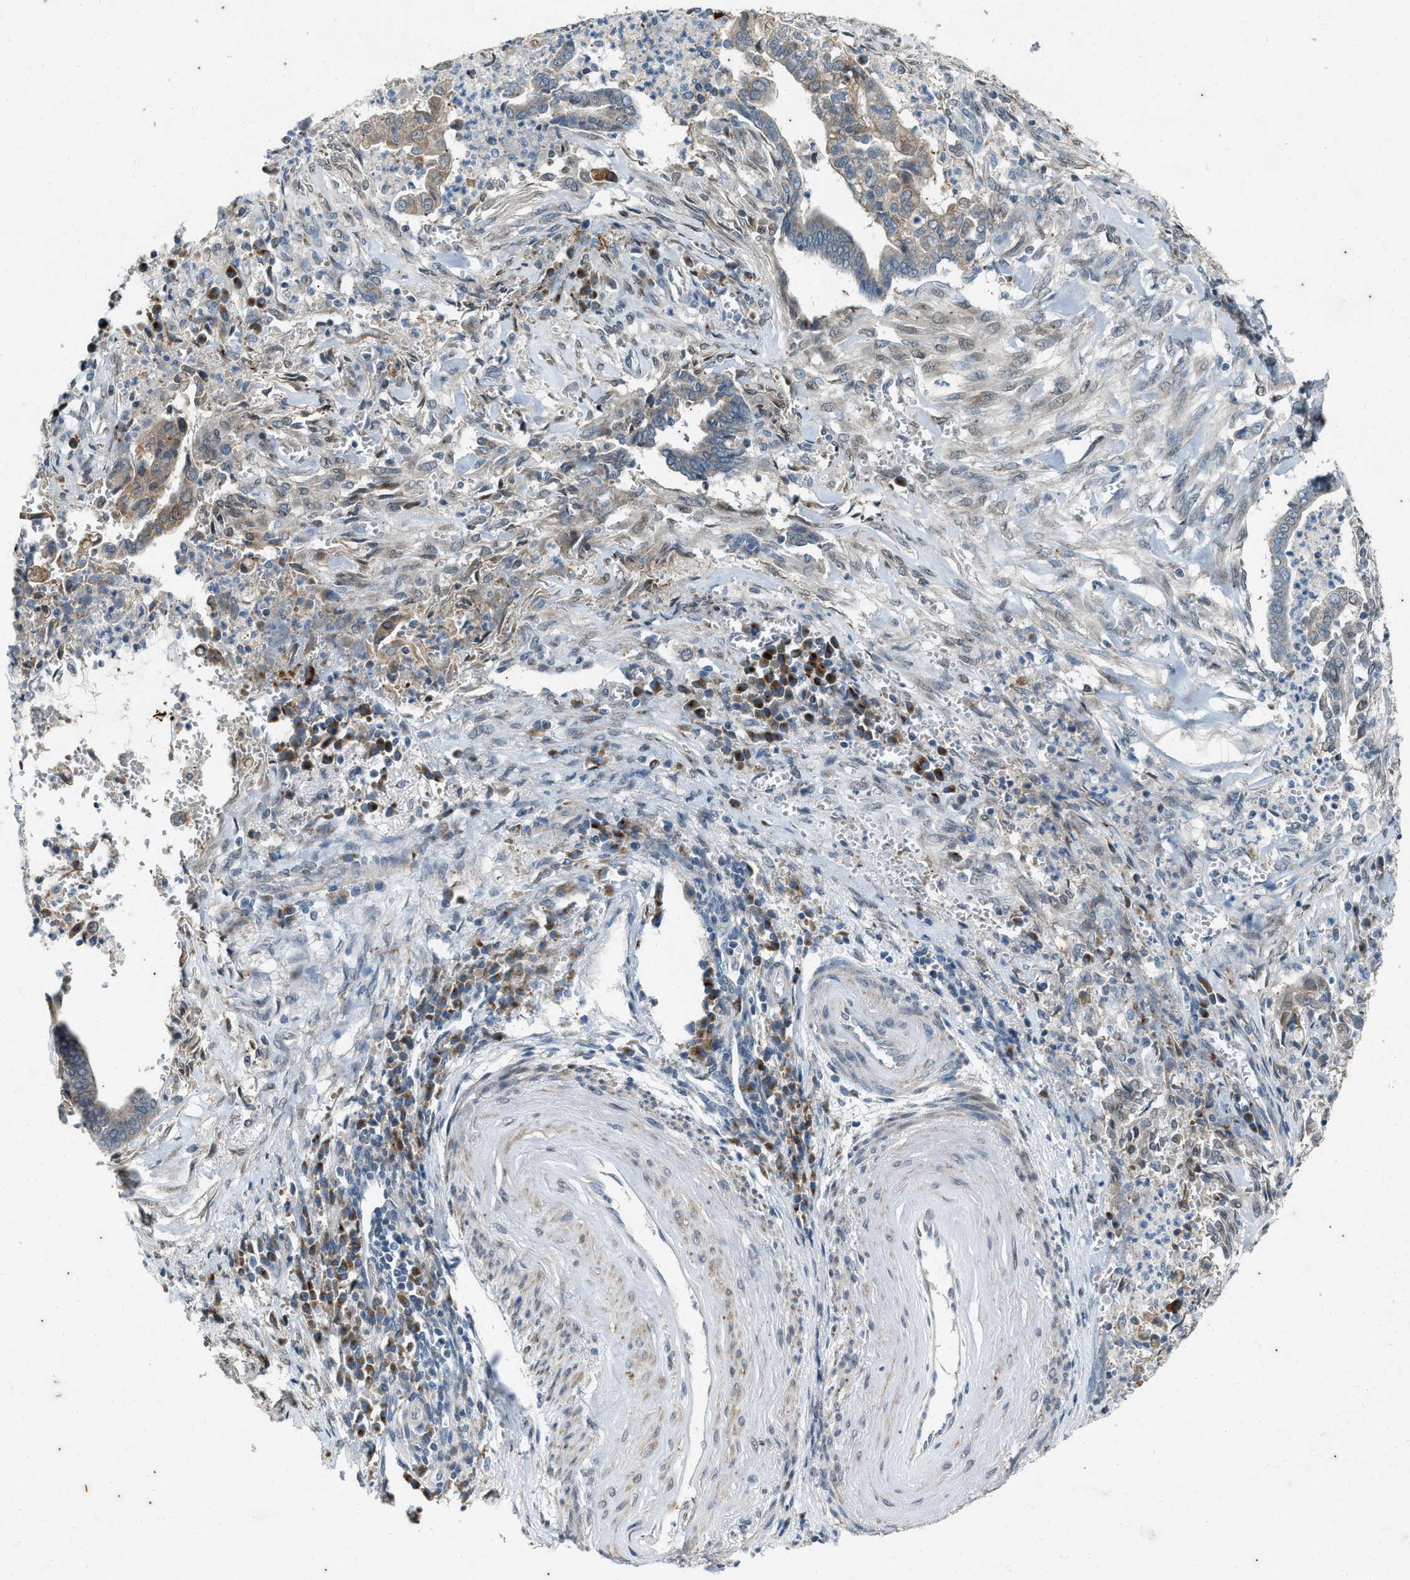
{"staining": {"intensity": "weak", "quantity": "<25%", "location": "cytoplasmic/membranous"}, "tissue": "cervical cancer", "cell_type": "Tumor cells", "image_type": "cancer", "snomed": [{"axis": "morphology", "description": "Adenocarcinoma, NOS"}, {"axis": "topography", "description": "Cervix"}], "caption": "Immunohistochemistry micrograph of neoplastic tissue: adenocarcinoma (cervical) stained with DAB (3,3'-diaminobenzidine) demonstrates no significant protein expression in tumor cells.", "gene": "CHPF2", "patient": {"sex": "female", "age": 44}}